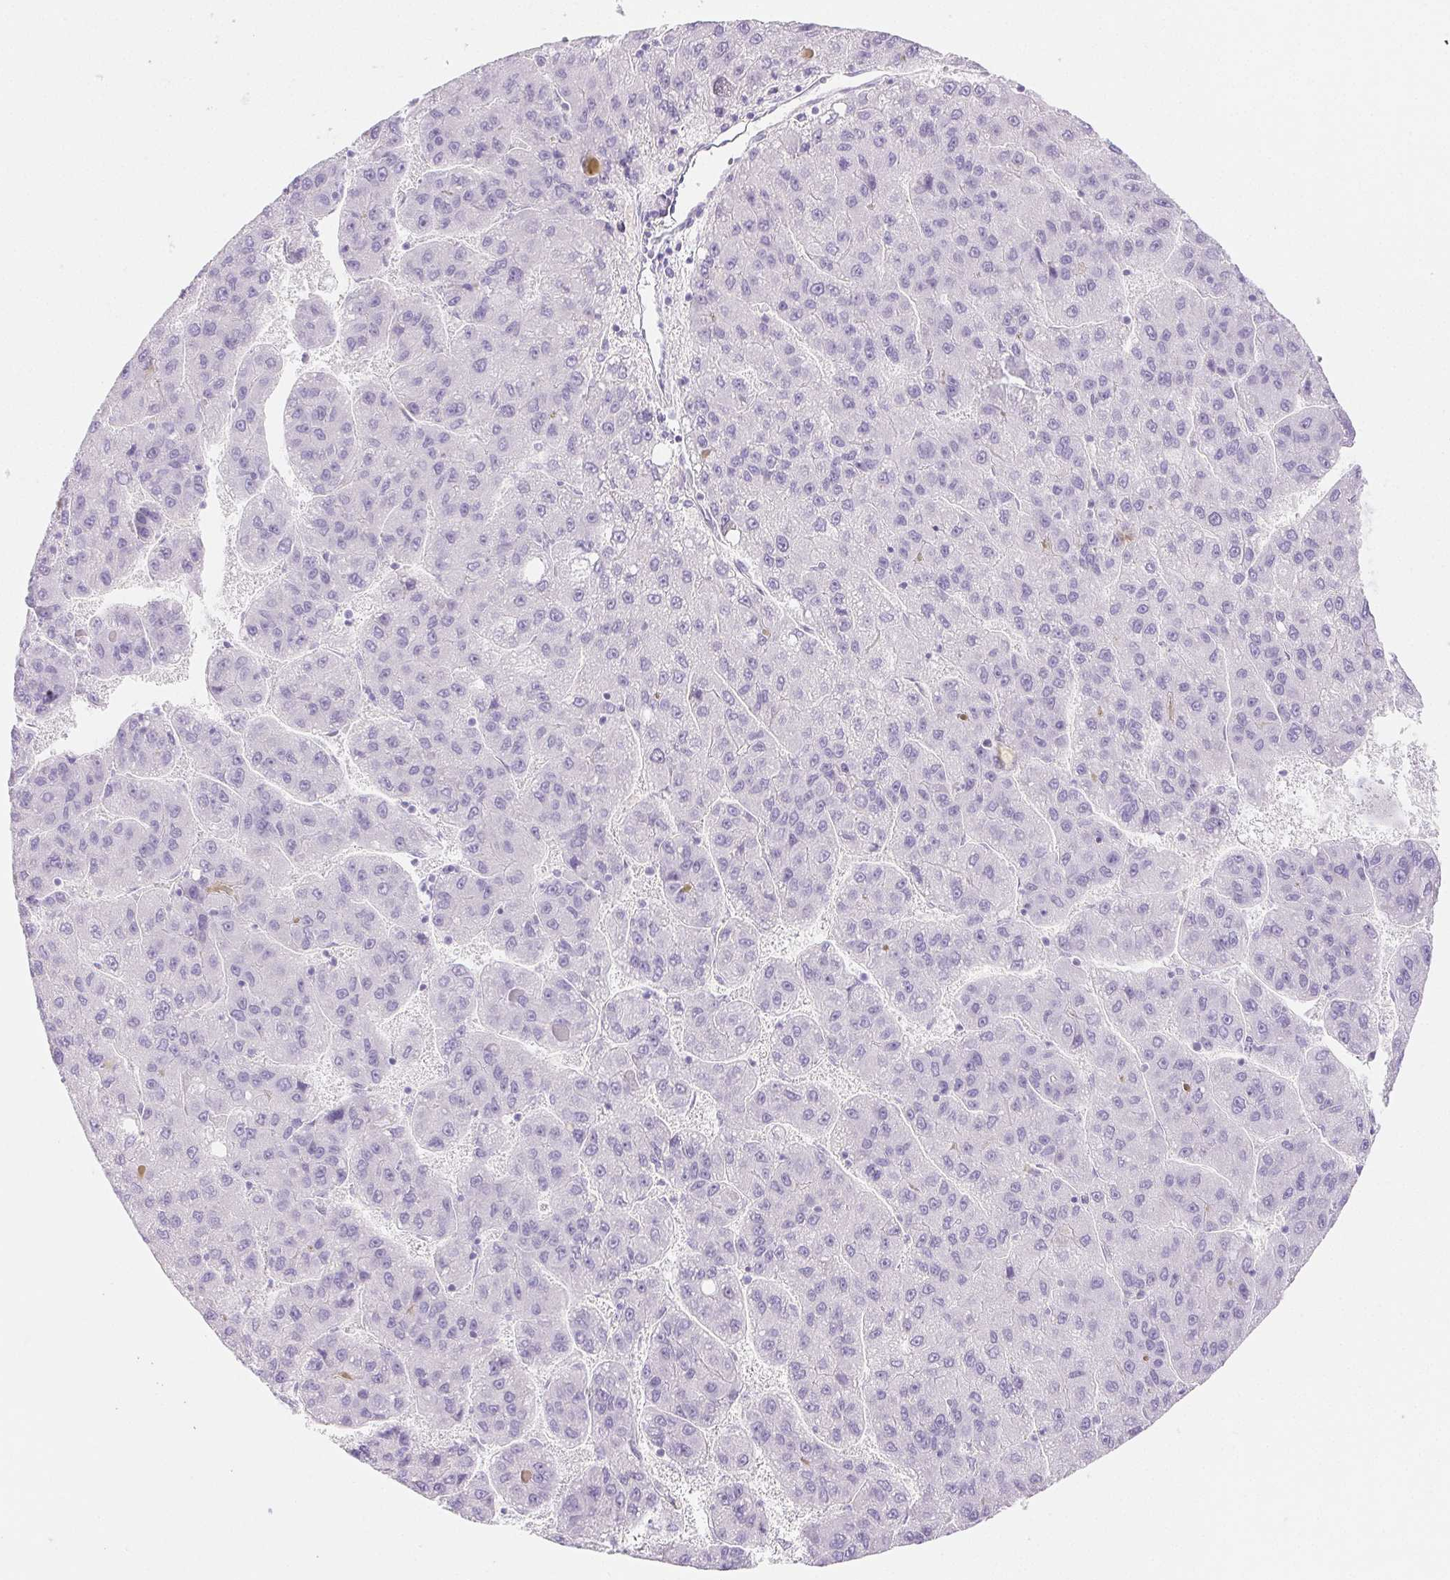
{"staining": {"intensity": "negative", "quantity": "none", "location": "none"}, "tissue": "liver cancer", "cell_type": "Tumor cells", "image_type": "cancer", "snomed": [{"axis": "morphology", "description": "Carcinoma, Hepatocellular, NOS"}, {"axis": "topography", "description": "Liver"}], "caption": "The histopathology image demonstrates no staining of tumor cells in liver hepatocellular carcinoma. The staining is performed using DAB brown chromogen with nuclei counter-stained in using hematoxylin.", "gene": "PNLIP", "patient": {"sex": "female", "age": 82}}